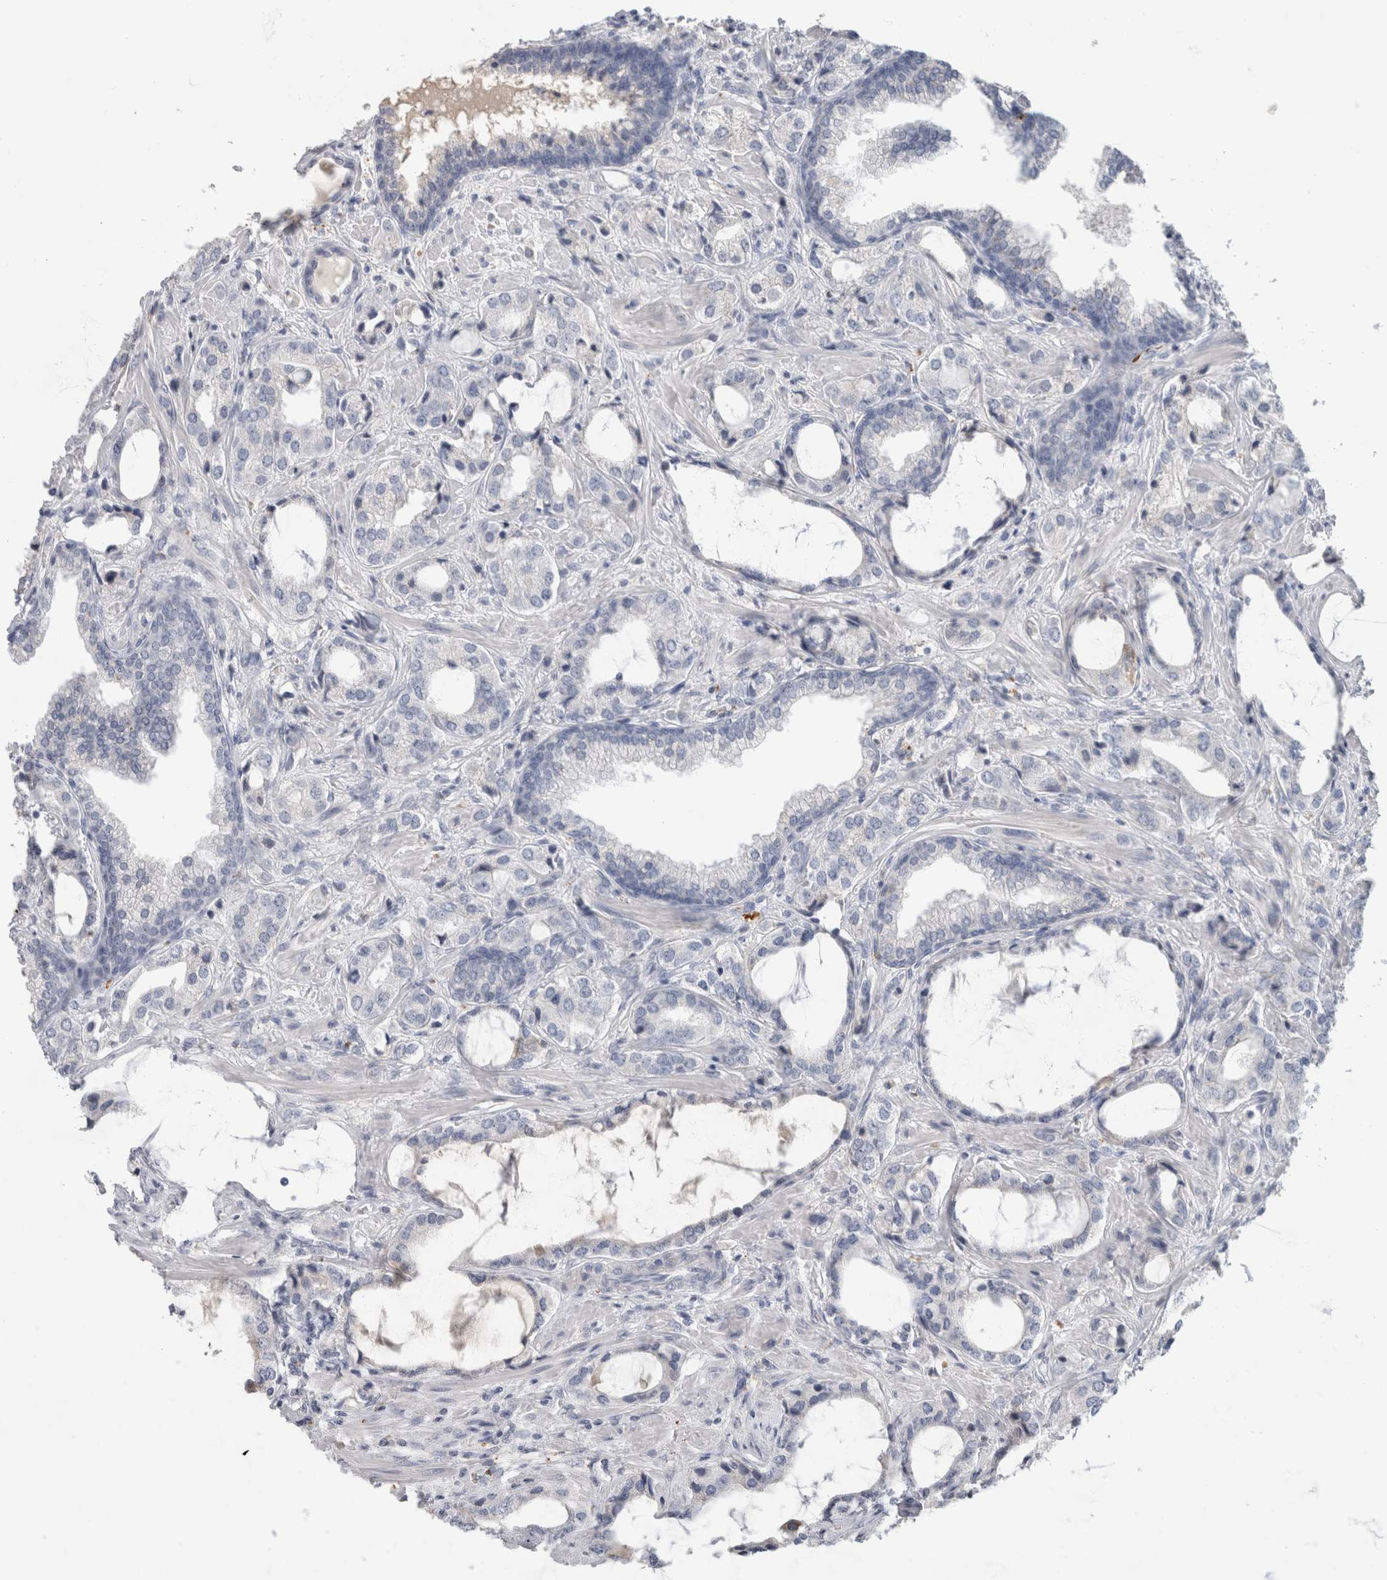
{"staining": {"intensity": "negative", "quantity": "none", "location": "none"}, "tissue": "prostate cancer", "cell_type": "Tumor cells", "image_type": "cancer", "snomed": [{"axis": "morphology", "description": "Adenocarcinoma, High grade"}, {"axis": "topography", "description": "Prostate"}], "caption": "This is an IHC image of human high-grade adenocarcinoma (prostate). There is no positivity in tumor cells.", "gene": "CA1", "patient": {"sex": "male", "age": 66}}